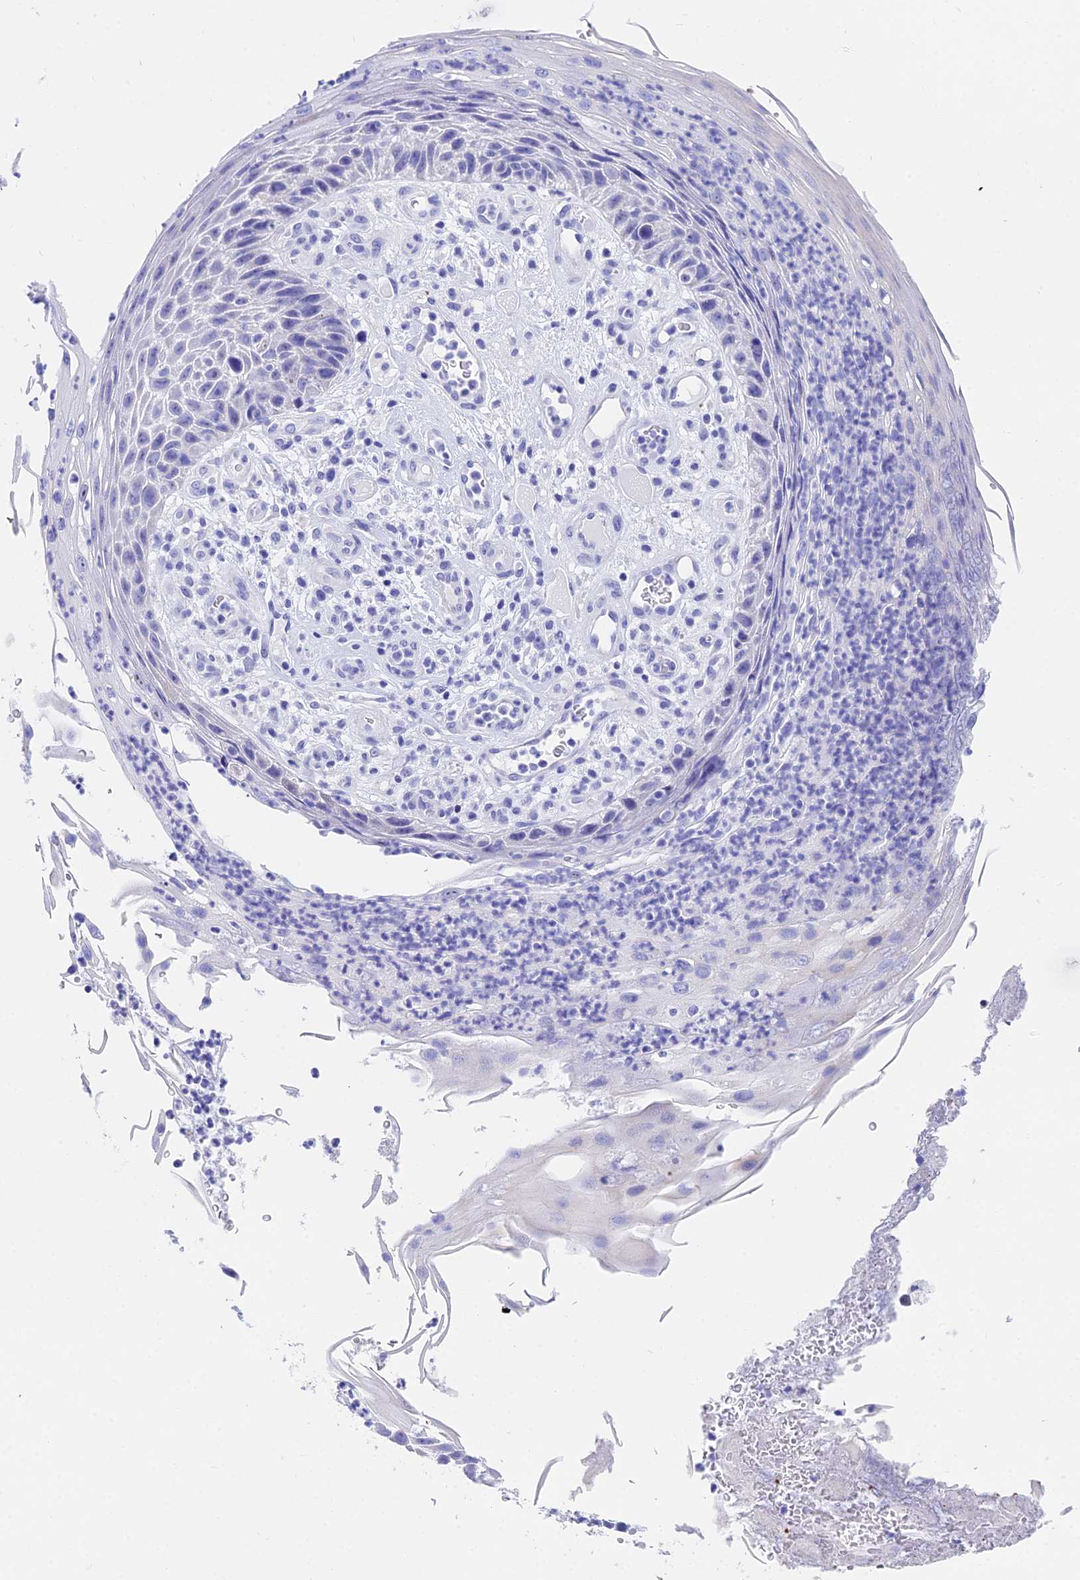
{"staining": {"intensity": "negative", "quantity": "none", "location": "none"}, "tissue": "skin cancer", "cell_type": "Tumor cells", "image_type": "cancer", "snomed": [{"axis": "morphology", "description": "Squamous cell carcinoma, NOS"}, {"axis": "topography", "description": "Skin"}], "caption": "High power microscopy image of an immunohistochemistry (IHC) image of squamous cell carcinoma (skin), revealing no significant positivity in tumor cells.", "gene": "CEP41", "patient": {"sex": "female", "age": 88}}